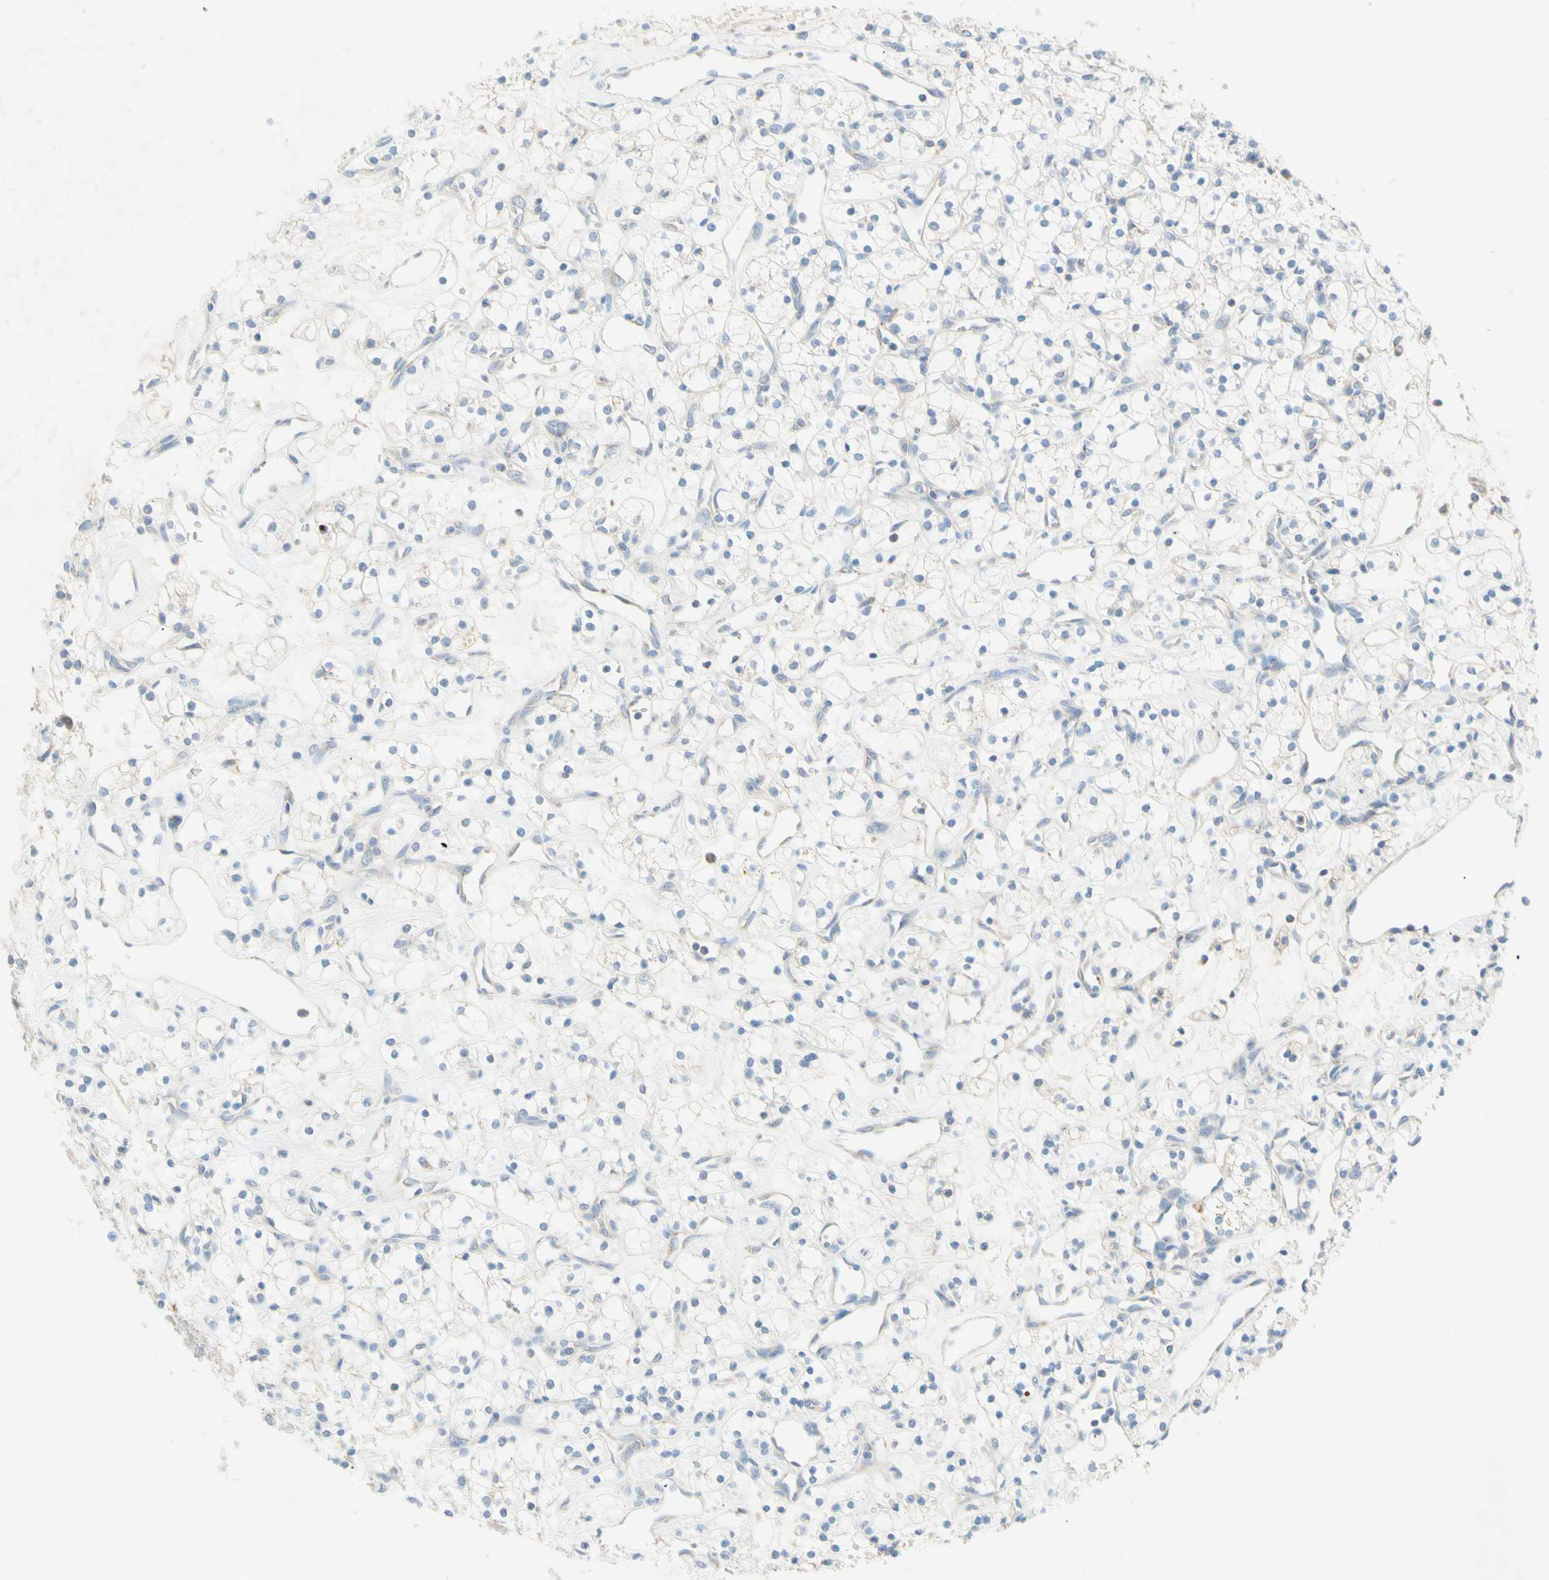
{"staining": {"intensity": "weak", "quantity": "25%-75%", "location": "cytoplasmic/membranous"}, "tissue": "renal cancer", "cell_type": "Tumor cells", "image_type": "cancer", "snomed": [{"axis": "morphology", "description": "Adenocarcinoma, NOS"}, {"axis": "topography", "description": "Kidney"}], "caption": "Immunohistochemistry of adenocarcinoma (renal) demonstrates low levels of weak cytoplasmic/membranous positivity in about 25%-75% of tumor cells.", "gene": "MFF", "patient": {"sex": "female", "age": 60}}